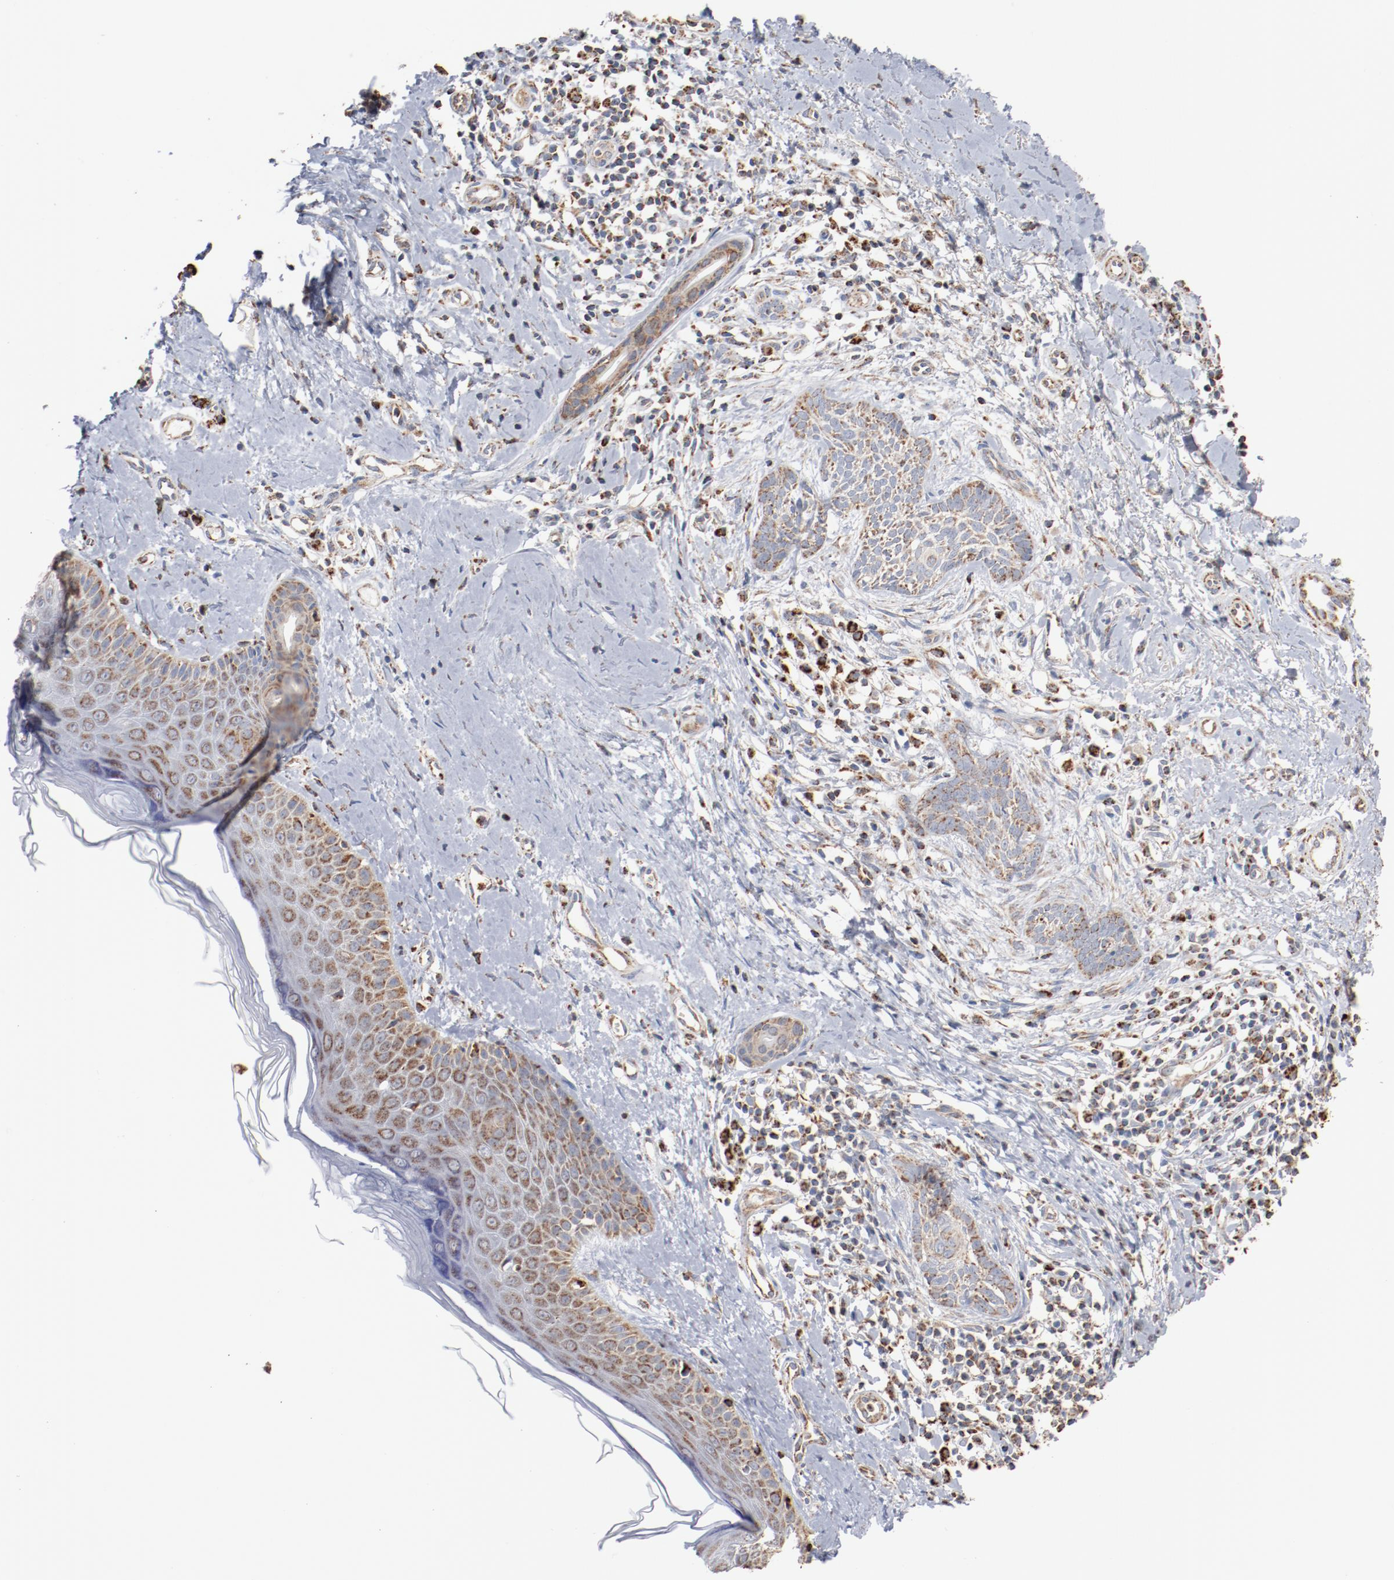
{"staining": {"intensity": "moderate", "quantity": "25%-75%", "location": "cytoplasmic/membranous"}, "tissue": "skin cancer", "cell_type": "Tumor cells", "image_type": "cancer", "snomed": [{"axis": "morphology", "description": "Normal tissue, NOS"}, {"axis": "morphology", "description": "Basal cell carcinoma"}, {"axis": "topography", "description": "Skin"}], "caption": "Protein staining of skin basal cell carcinoma tissue shows moderate cytoplasmic/membranous staining in approximately 25%-75% of tumor cells. (Stains: DAB in brown, nuclei in blue, Microscopy: brightfield microscopy at high magnification).", "gene": "NDUFS4", "patient": {"sex": "male", "age": 71}}